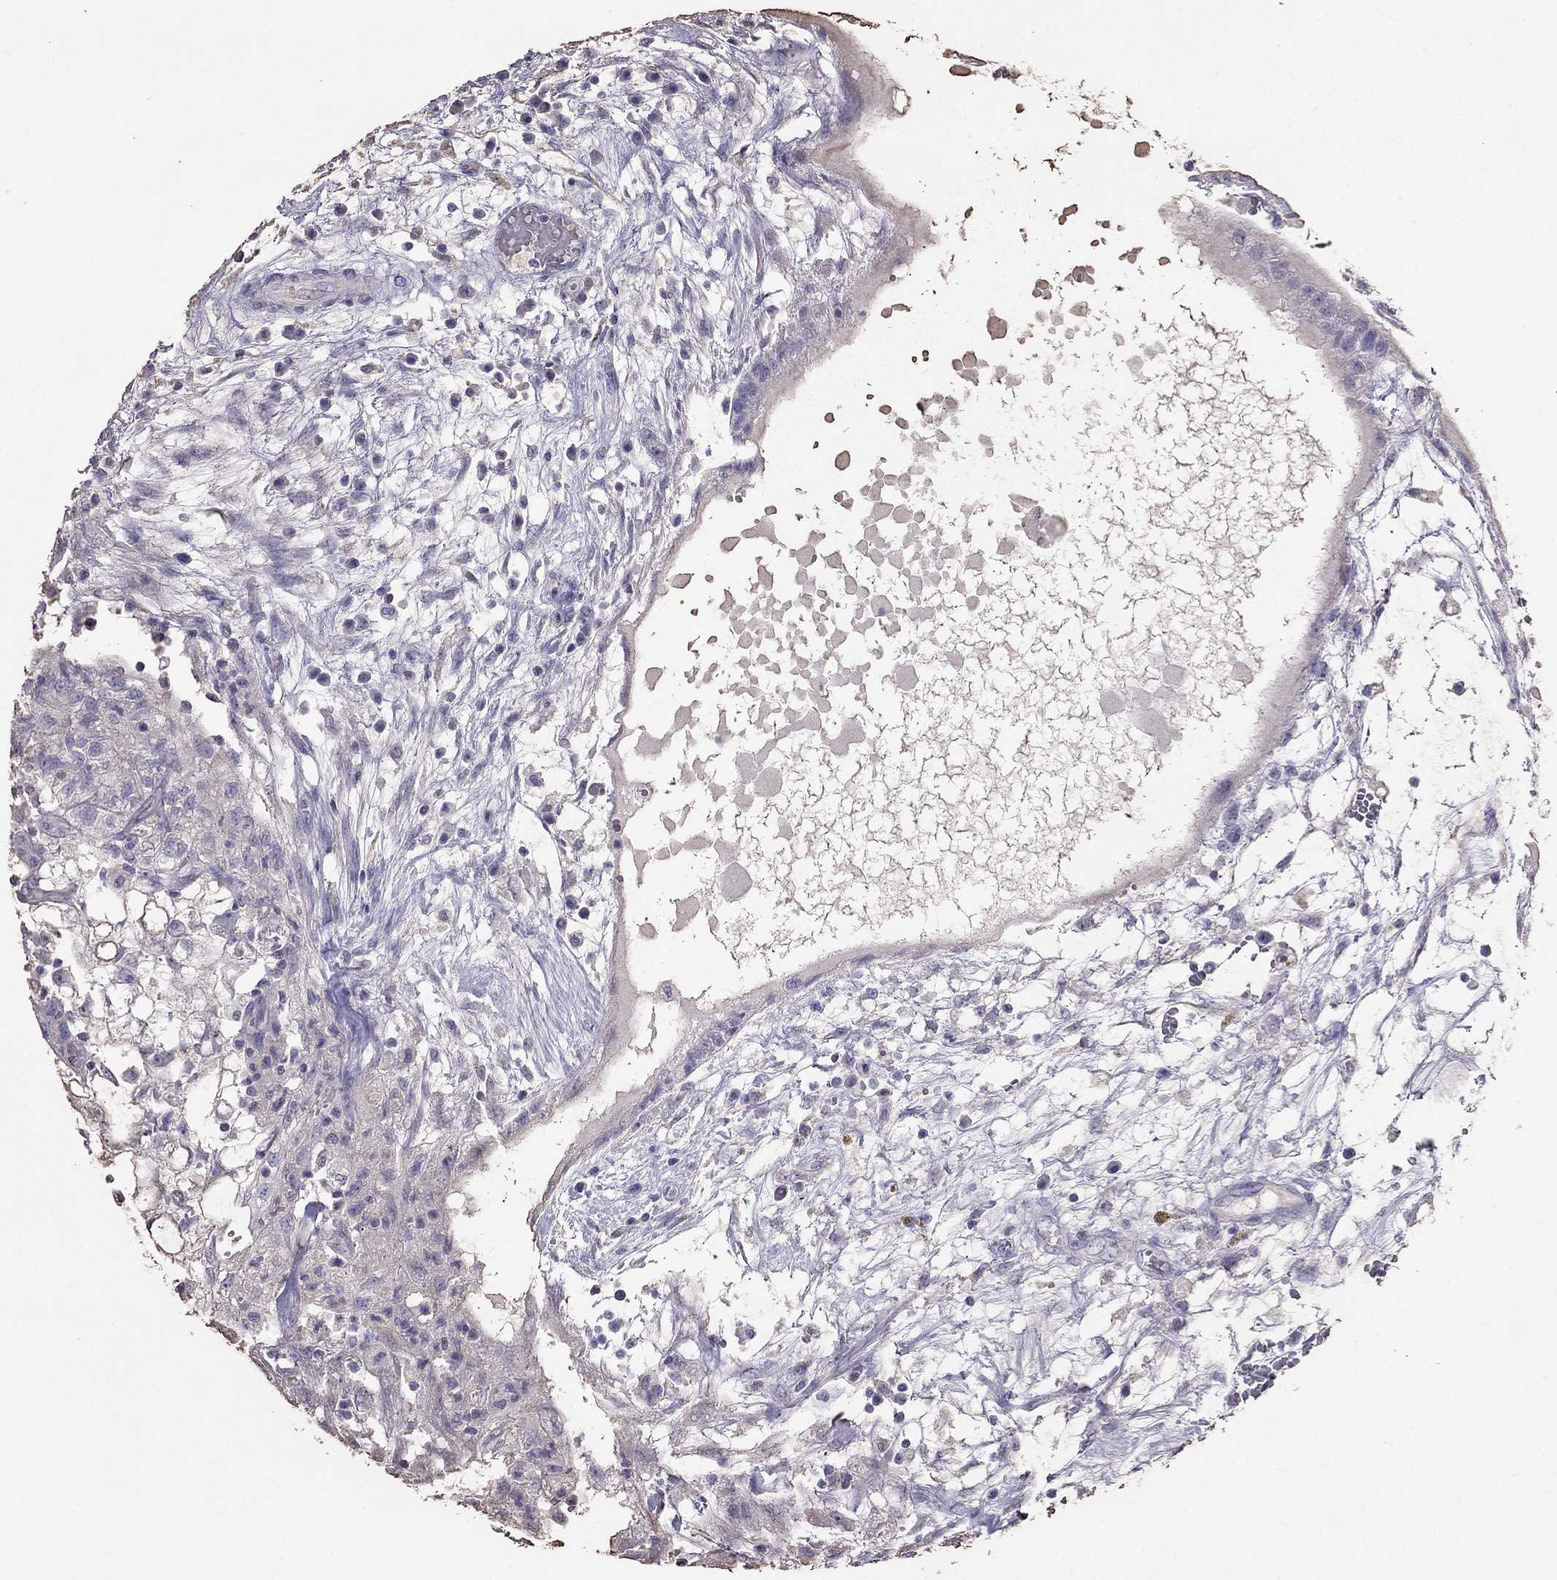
{"staining": {"intensity": "negative", "quantity": "none", "location": "none"}, "tissue": "testis cancer", "cell_type": "Tumor cells", "image_type": "cancer", "snomed": [{"axis": "morphology", "description": "Normal tissue, NOS"}, {"axis": "morphology", "description": "Carcinoma, Embryonal, NOS"}, {"axis": "topography", "description": "Testis"}, {"axis": "topography", "description": "Epididymis"}], "caption": "Protein analysis of testis cancer demonstrates no significant expression in tumor cells.", "gene": "TBC1D21", "patient": {"sex": "male", "age": 32}}